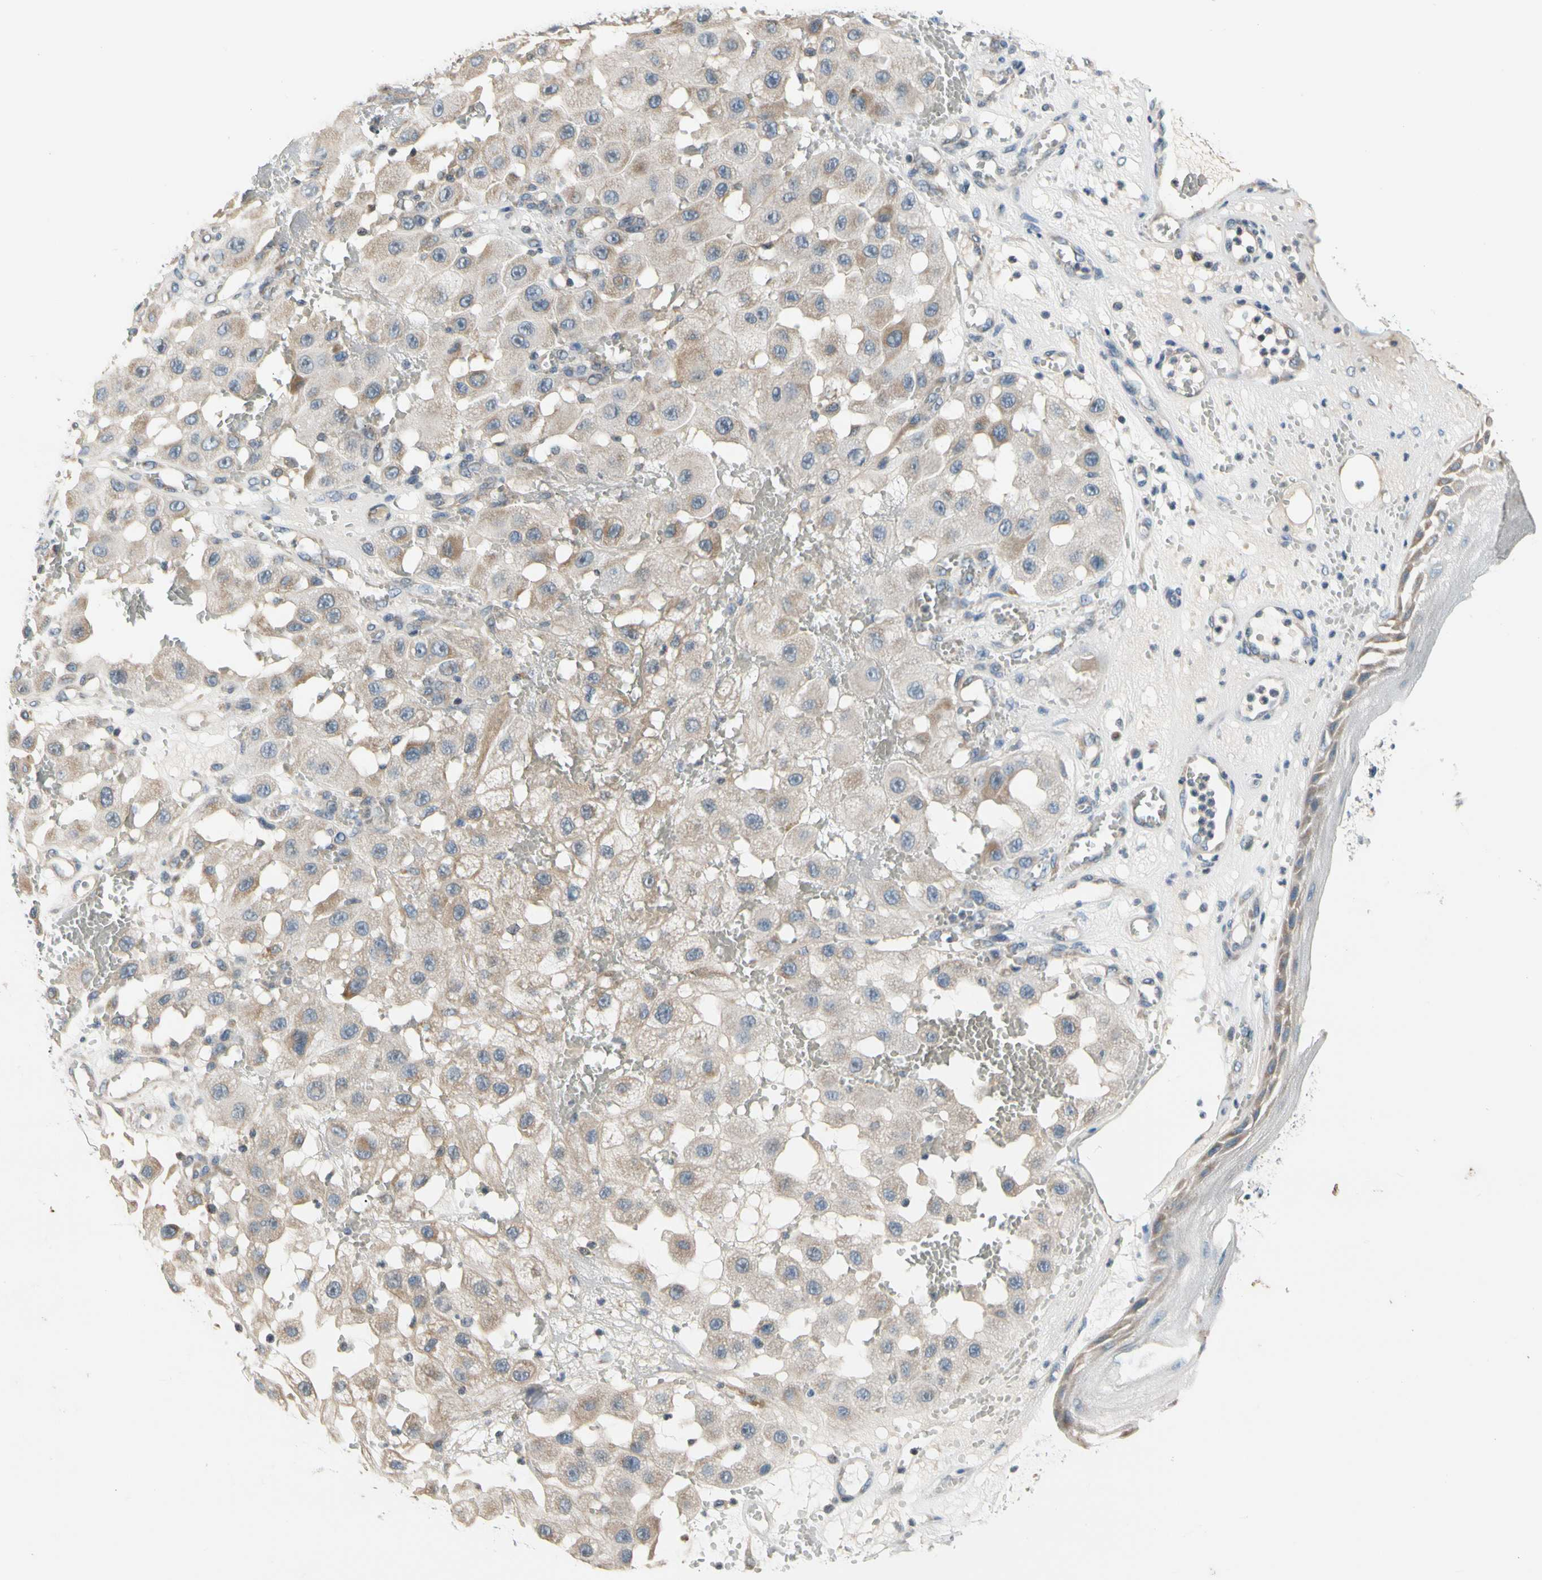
{"staining": {"intensity": "weak", "quantity": ">75%", "location": "cytoplasmic/membranous"}, "tissue": "melanoma", "cell_type": "Tumor cells", "image_type": "cancer", "snomed": [{"axis": "morphology", "description": "Malignant melanoma, NOS"}, {"axis": "topography", "description": "Skin"}], "caption": "Immunohistochemical staining of human malignant melanoma demonstrates low levels of weak cytoplasmic/membranous staining in about >75% of tumor cells.", "gene": "SOX30", "patient": {"sex": "female", "age": 81}}